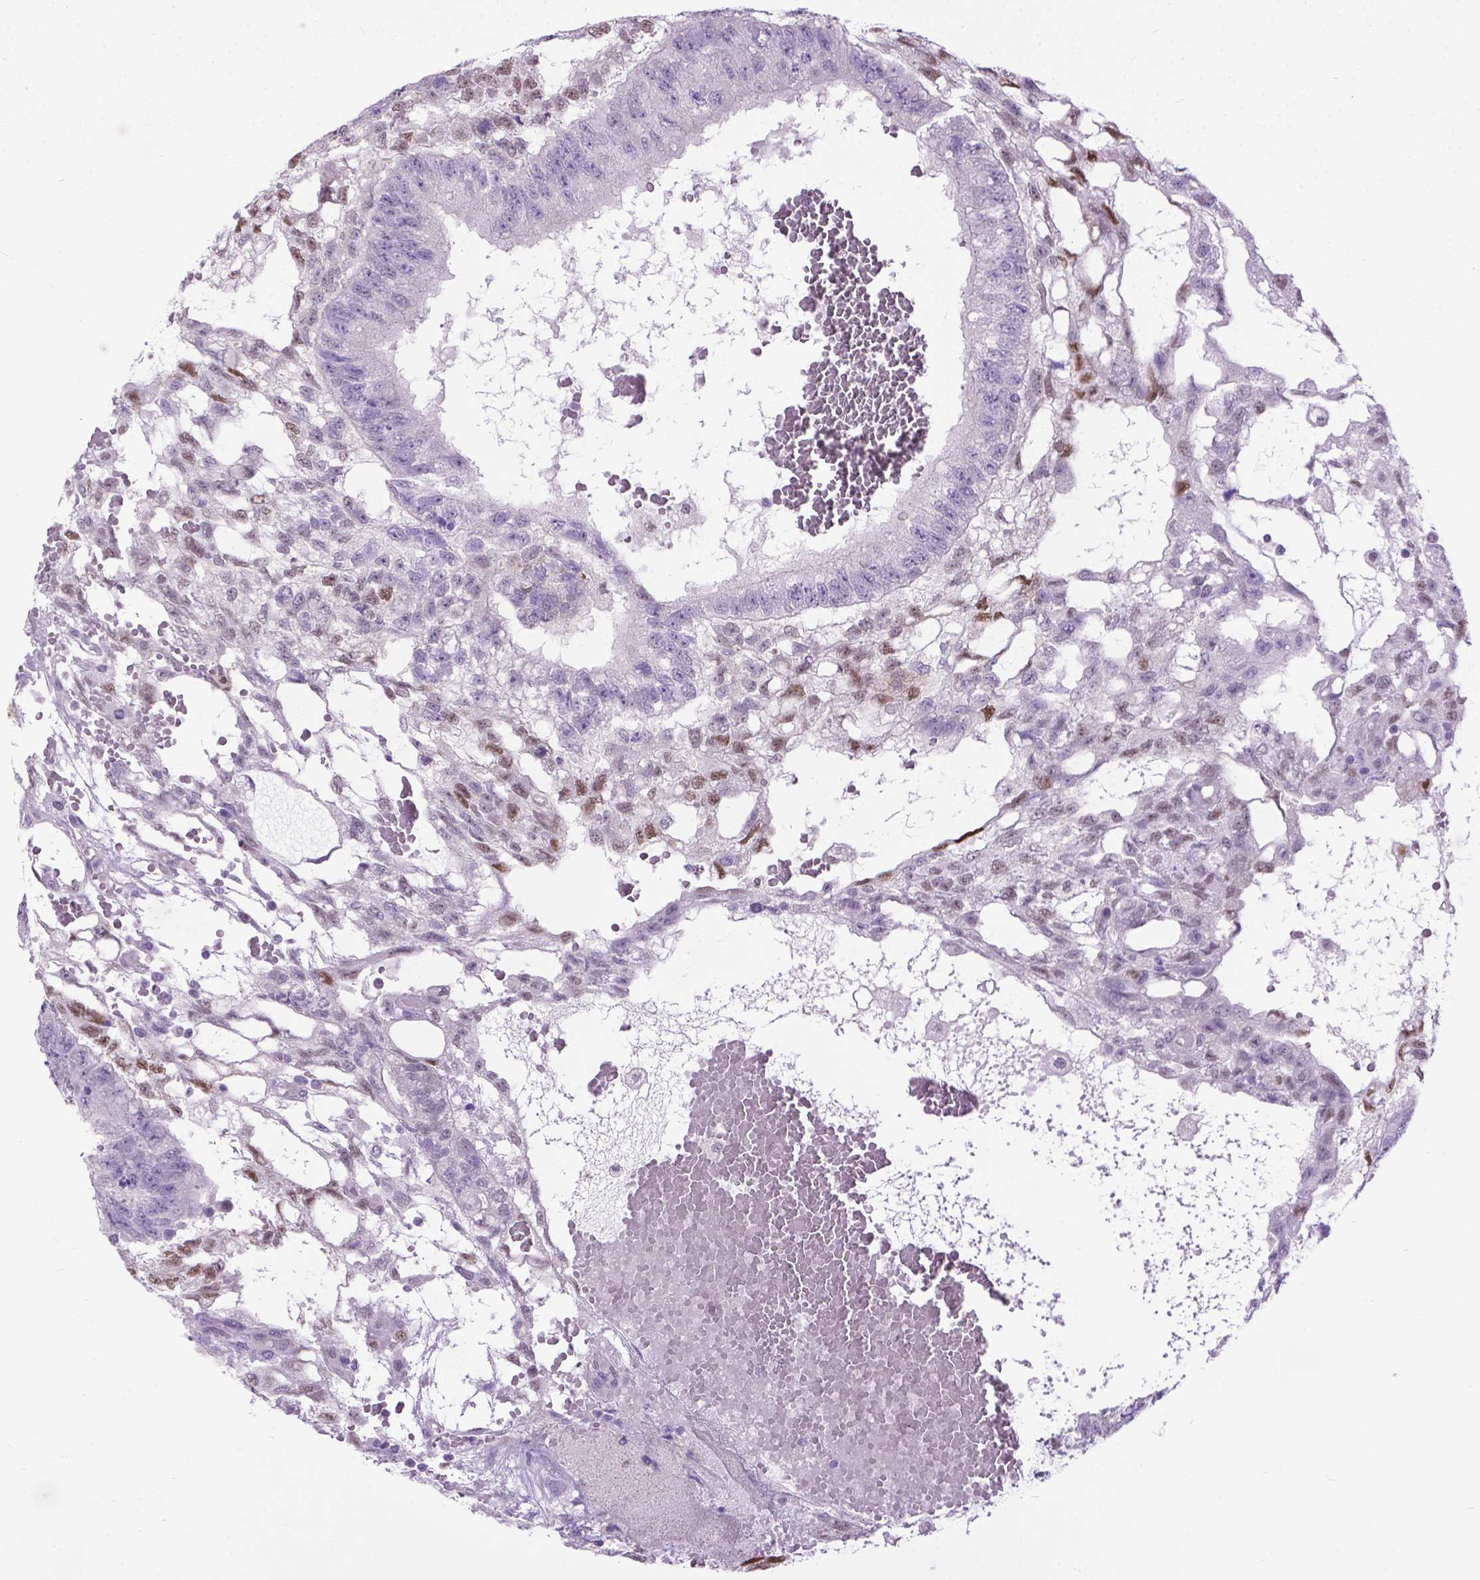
{"staining": {"intensity": "negative", "quantity": "none", "location": "none"}, "tissue": "testis cancer", "cell_type": "Tumor cells", "image_type": "cancer", "snomed": [{"axis": "morphology", "description": "Carcinoma, Embryonal, NOS"}, {"axis": "topography", "description": "Testis"}], "caption": "Protein analysis of embryonal carcinoma (testis) reveals no significant positivity in tumor cells.", "gene": "APCDD1L", "patient": {"sex": "male", "age": 32}}